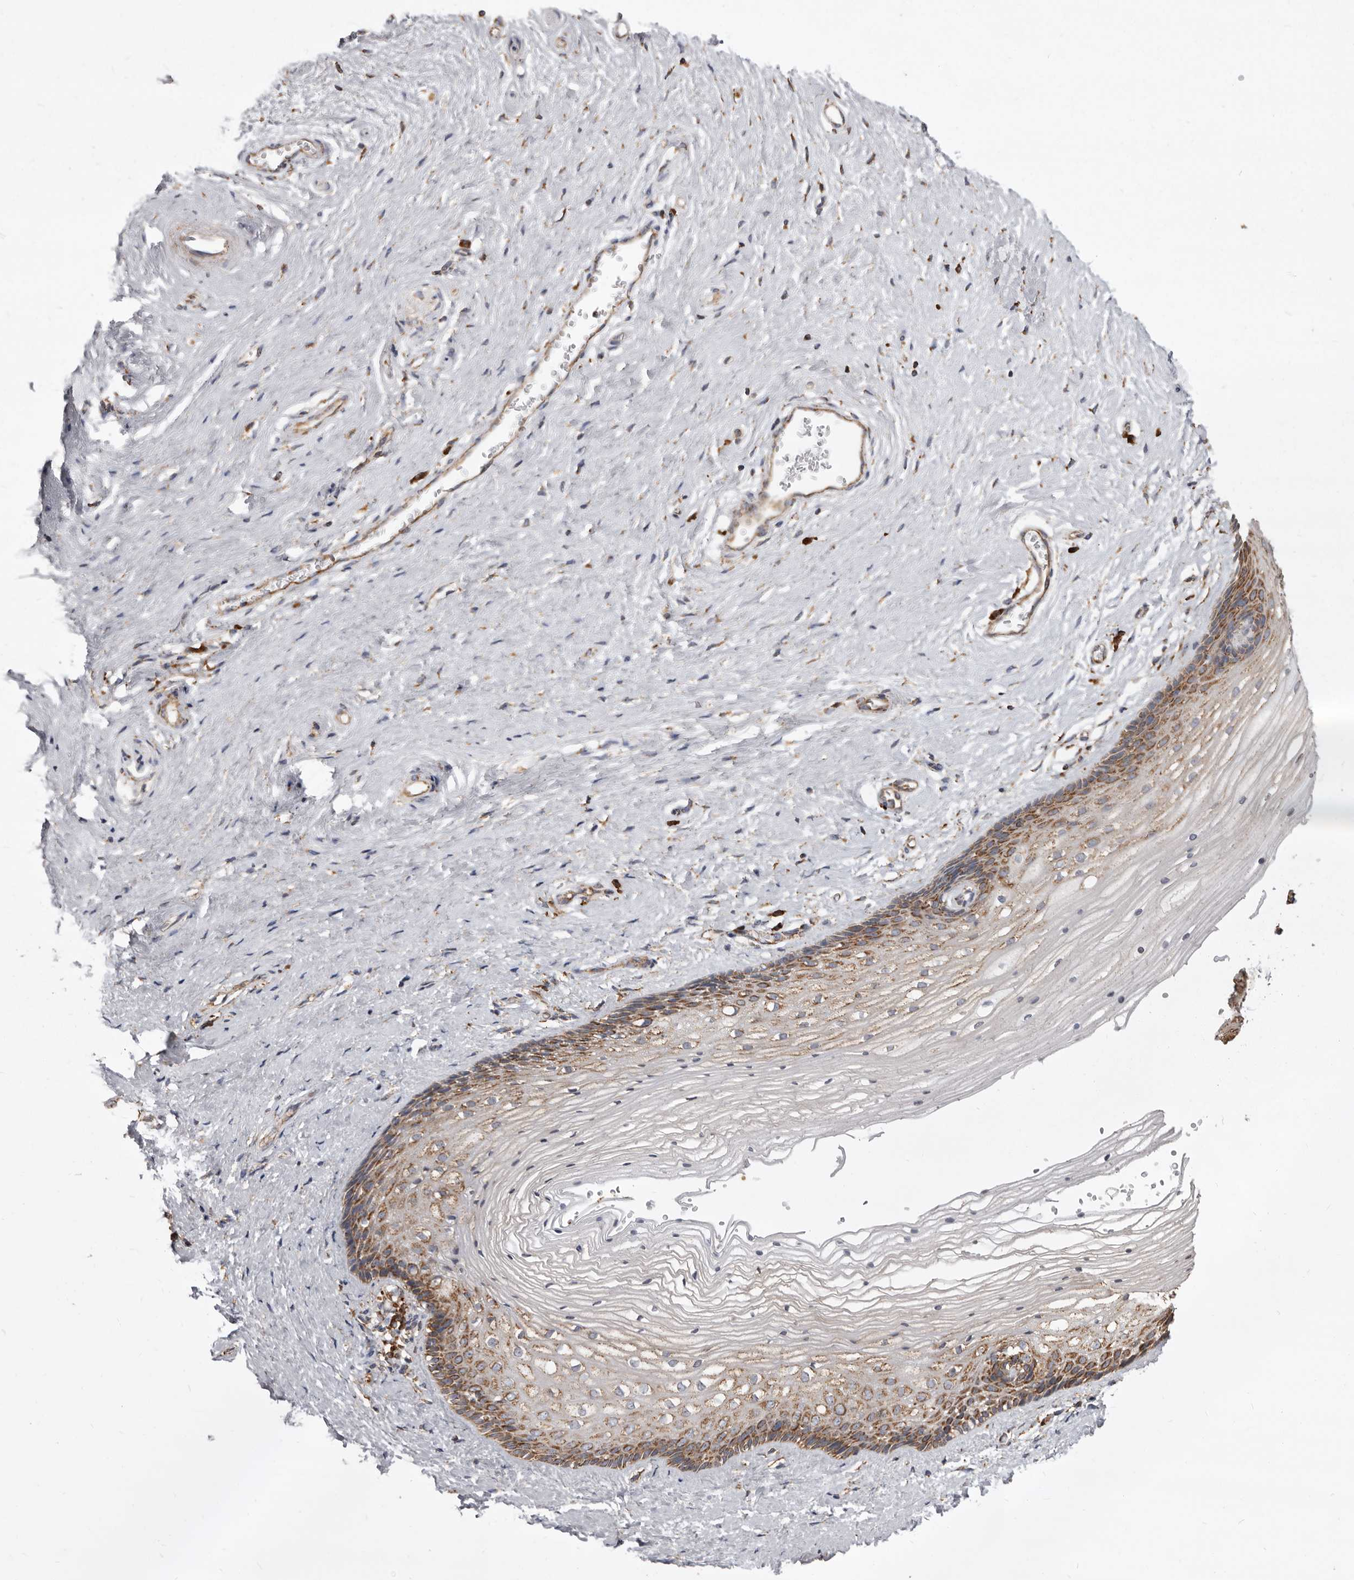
{"staining": {"intensity": "moderate", "quantity": ">75%", "location": "cytoplasmic/membranous"}, "tissue": "vagina", "cell_type": "Squamous epithelial cells", "image_type": "normal", "snomed": [{"axis": "morphology", "description": "Normal tissue, NOS"}, {"axis": "topography", "description": "Vagina"}], "caption": "The histopathology image shows staining of normal vagina, revealing moderate cytoplasmic/membranous protein expression (brown color) within squamous epithelial cells. The staining is performed using DAB brown chromogen to label protein expression. The nuclei are counter-stained blue using hematoxylin.", "gene": "CDK5RAP3", "patient": {"sex": "female", "age": 46}}